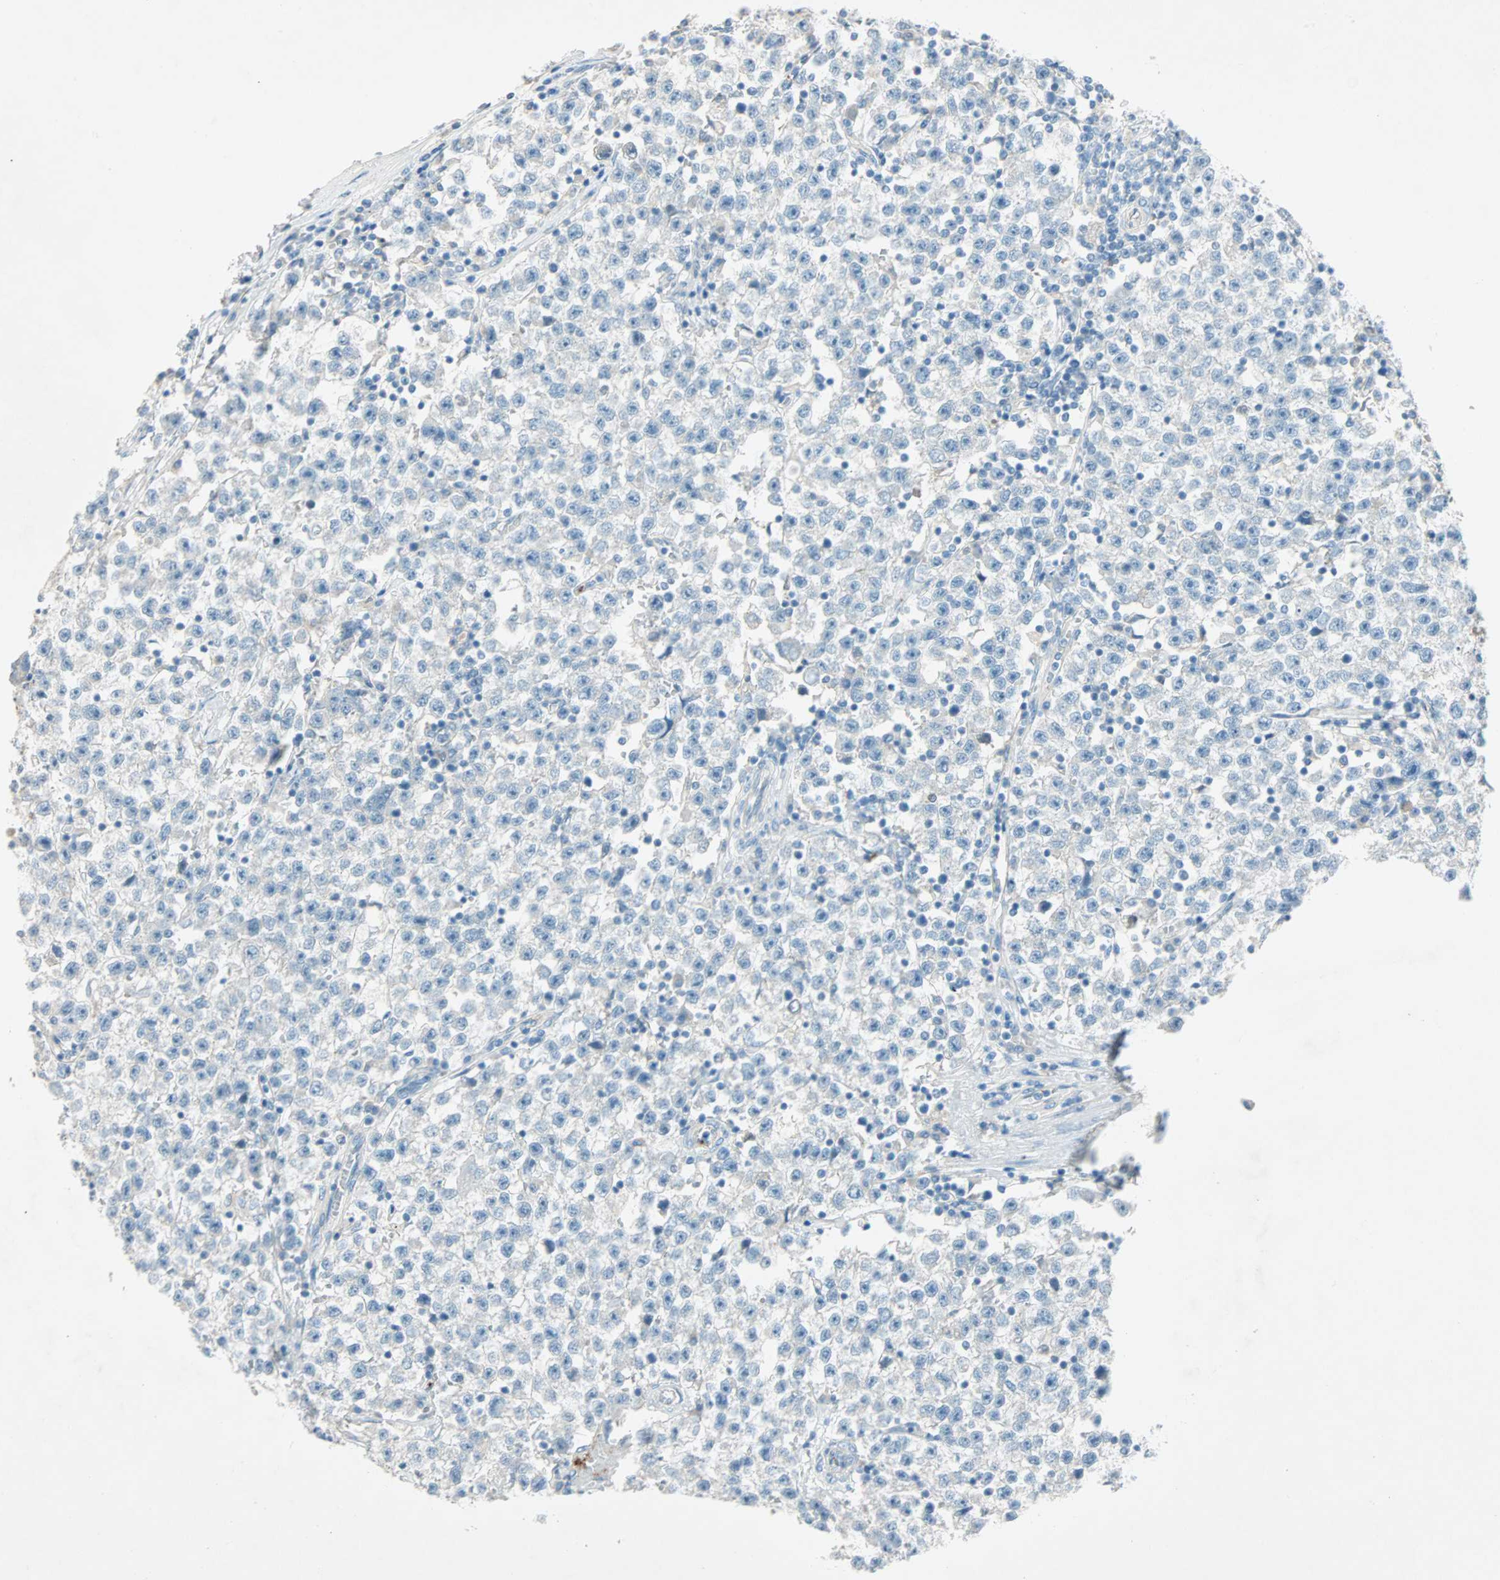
{"staining": {"intensity": "weak", "quantity": "25%-75%", "location": "cytoplasmic/membranous"}, "tissue": "testis cancer", "cell_type": "Tumor cells", "image_type": "cancer", "snomed": [{"axis": "morphology", "description": "Seminoma, NOS"}, {"axis": "topography", "description": "Testis"}], "caption": "There is low levels of weak cytoplasmic/membranous positivity in tumor cells of testis seminoma, as demonstrated by immunohistochemical staining (brown color).", "gene": "LY6G6F", "patient": {"sex": "male", "age": 22}}